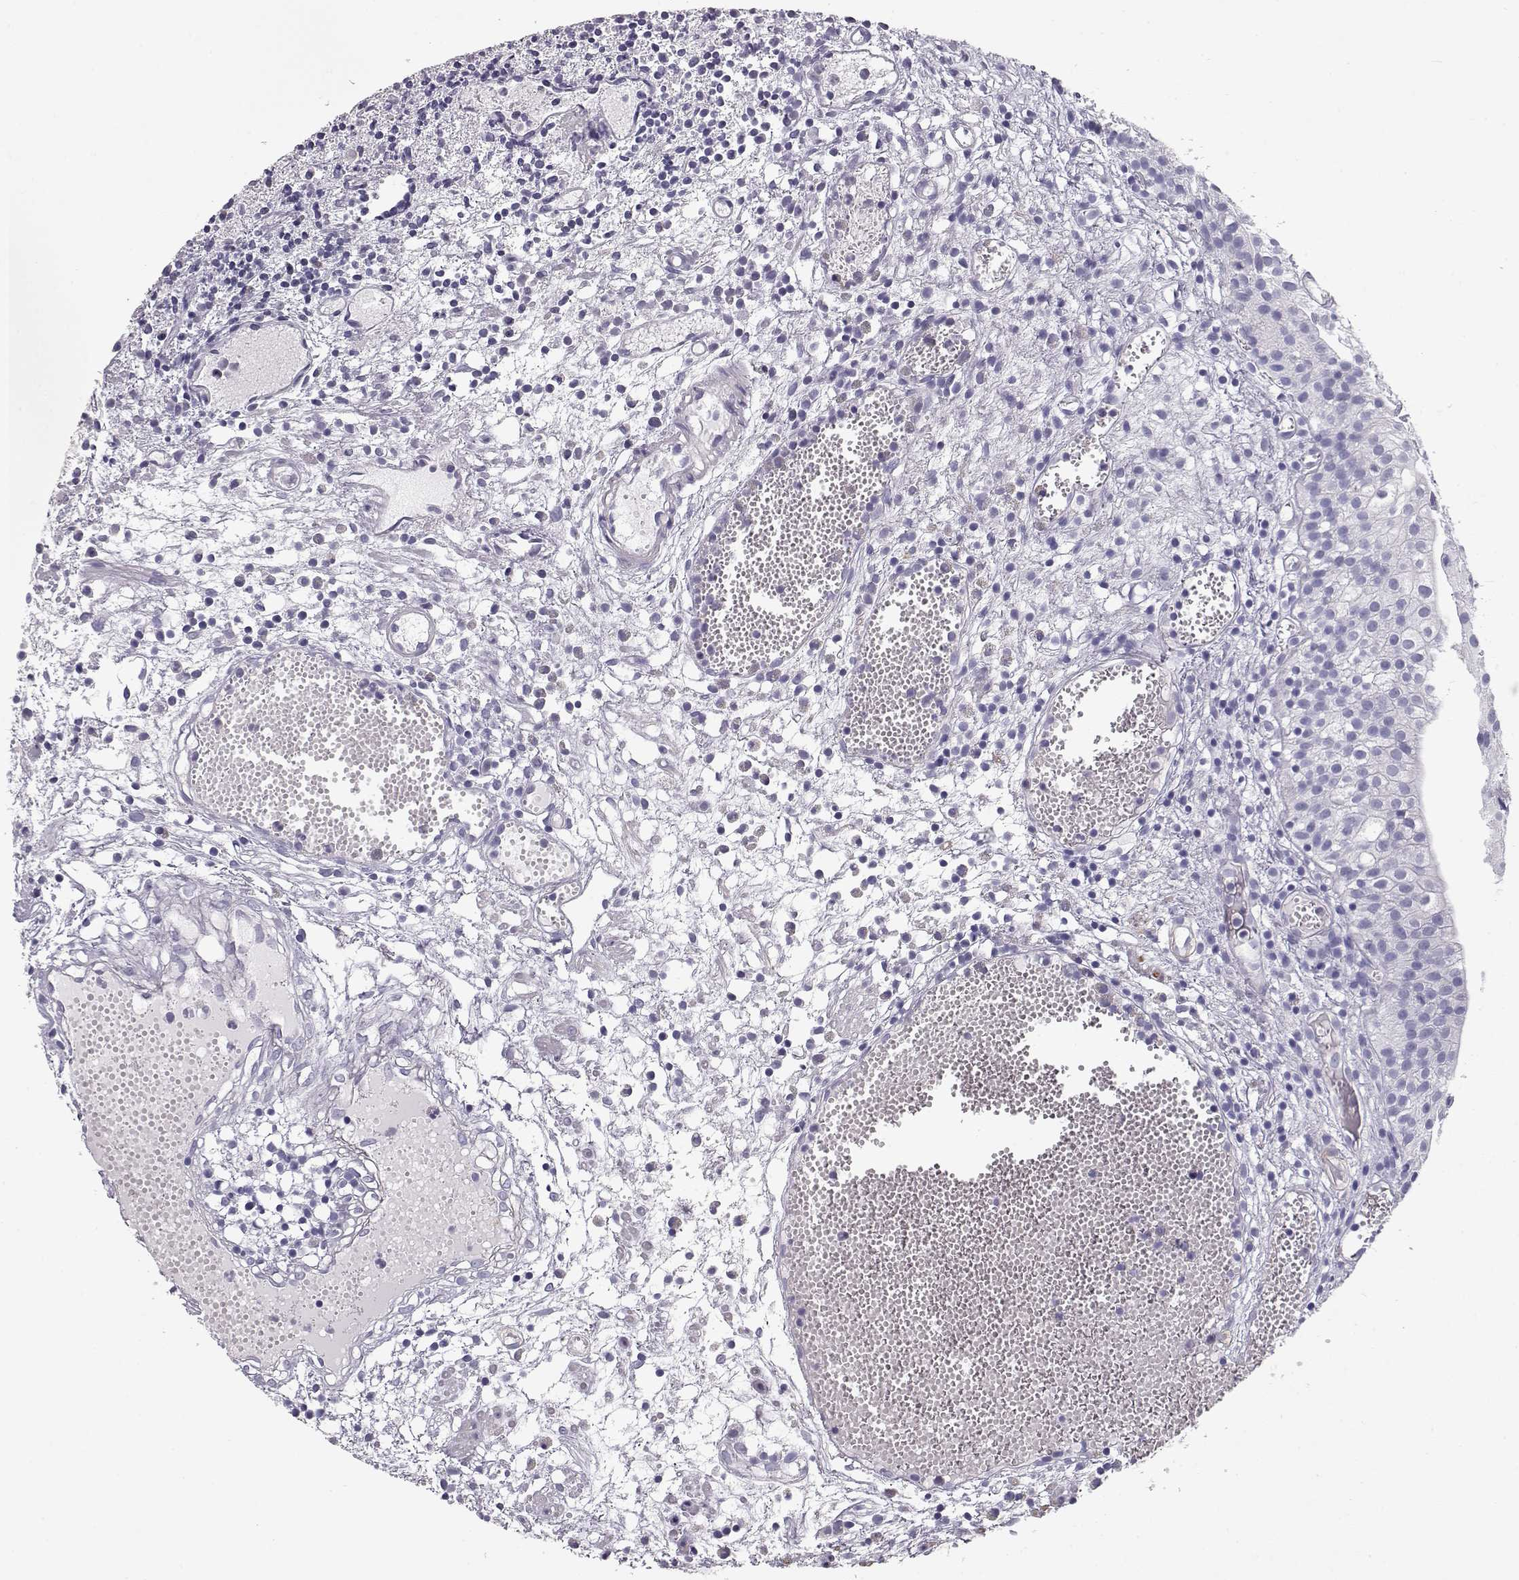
{"staining": {"intensity": "negative", "quantity": "none", "location": "none"}, "tissue": "urothelial cancer", "cell_type": "Tumor cells", "image_type": "cancer", "snomed": [{"axis": "morphology", "description": "Urothelial carcinoma, Low grade"}, {"axis": "topography", "description": "Urinary bladder"}], "caption": "DAB (3,3'-diaminobenzidine) immunohistochemical staining of urothelial cancer demonstrates no significant staining in tumor cells.", "gene": "SLITRK3", "patient": {"sex": "male", "age": 79}}